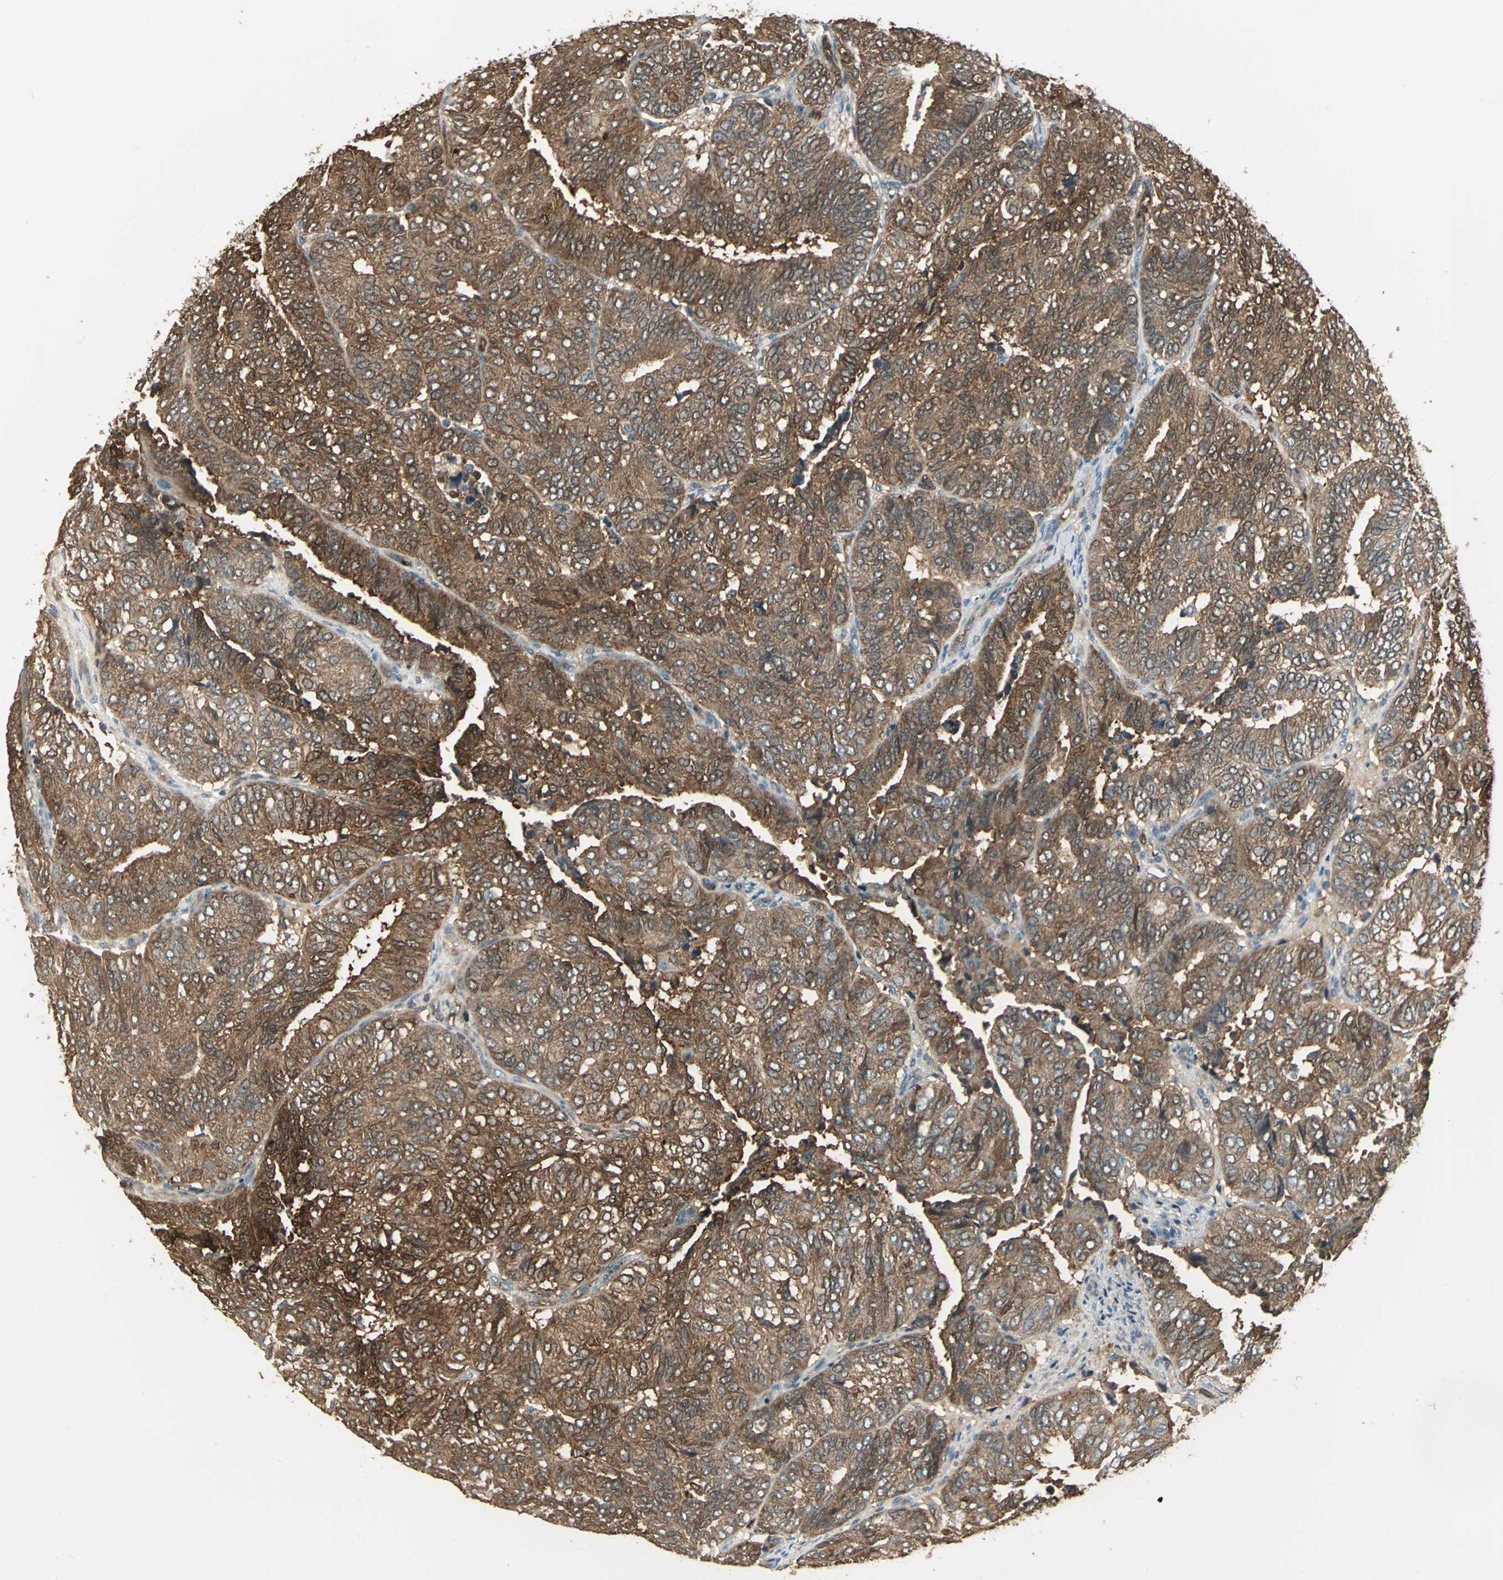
{"staining": {"intensity": "strong", "quantity": ">75%", "location": "cytoplasmic/membranous"}, "tissue": "endometrial cancer", "cell_type": "Tumor cells", "image_type": "cancer", "snomed": [{"axis": "morphology", "description": "Adenocarcinoma, NOS"}, {"axis": "topography", "description": "Uterus"}], "caption": "Protein expression analysis of adenocarcinoma (endometrial) exhibits strong cytoplasmic/membranous staining in about >75% of tumor cells.", "gene": "DDAH1", "patient": {"sex": "female", "age": 60}}